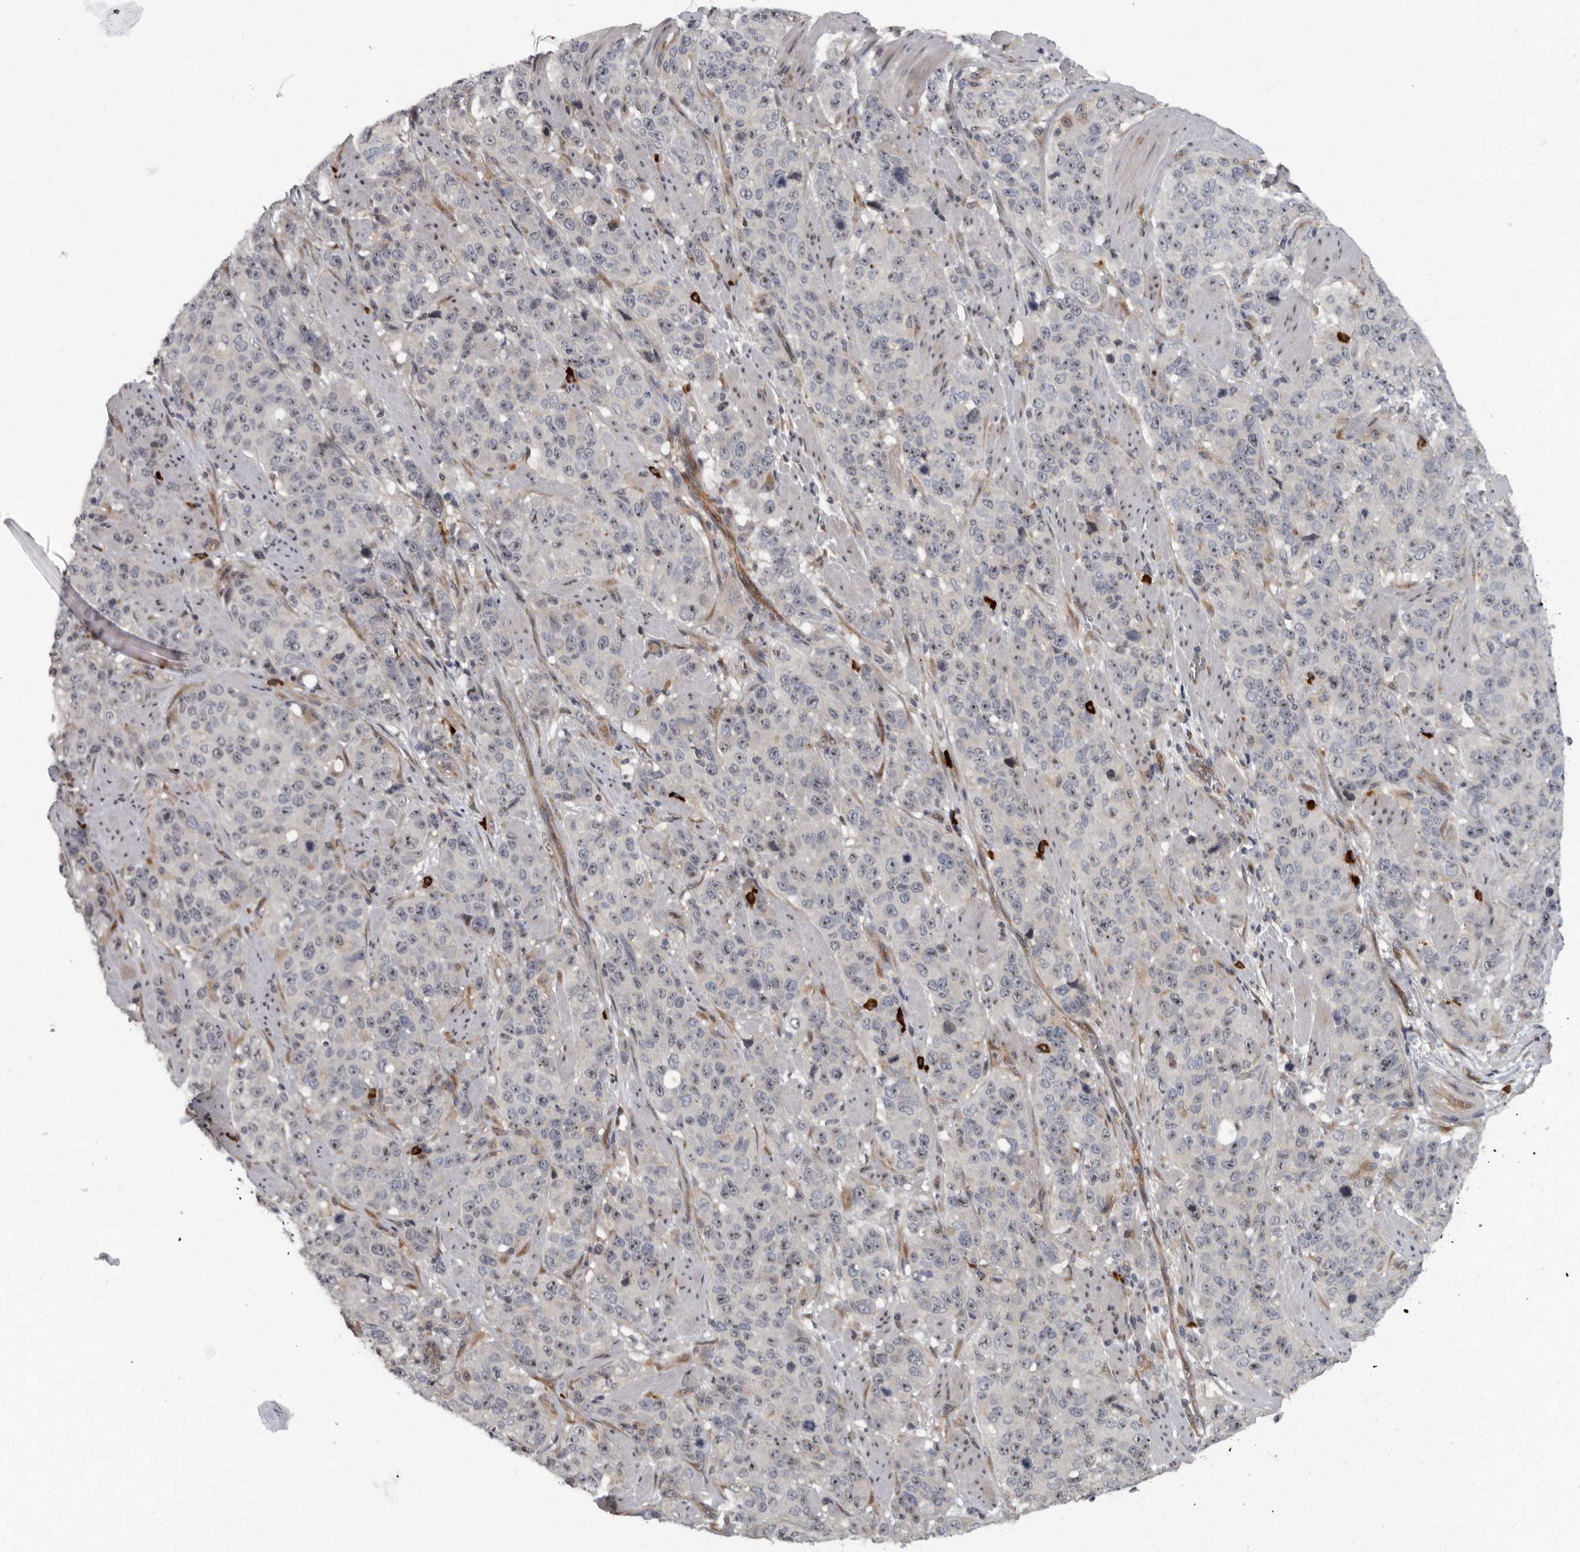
{"staining": {"intensity": "negative", "quantity": "none", "location": "none"}, "tissue": "stomach cancer", "cell_type": "Tumor cells", "image_type": "cancer", "snomed": [{"axis": "morphology", "description": "Adenocarcinoma, NOS"}, {"axis": "topography", "description": "Stomach"}], "caption": "Stomach cancer (adenocarcinoma) stained for a protein using IHC reveals no positivity tumor cells.", "gene": "PDCD11", "patient": {"sex": "male", "age": 48}}